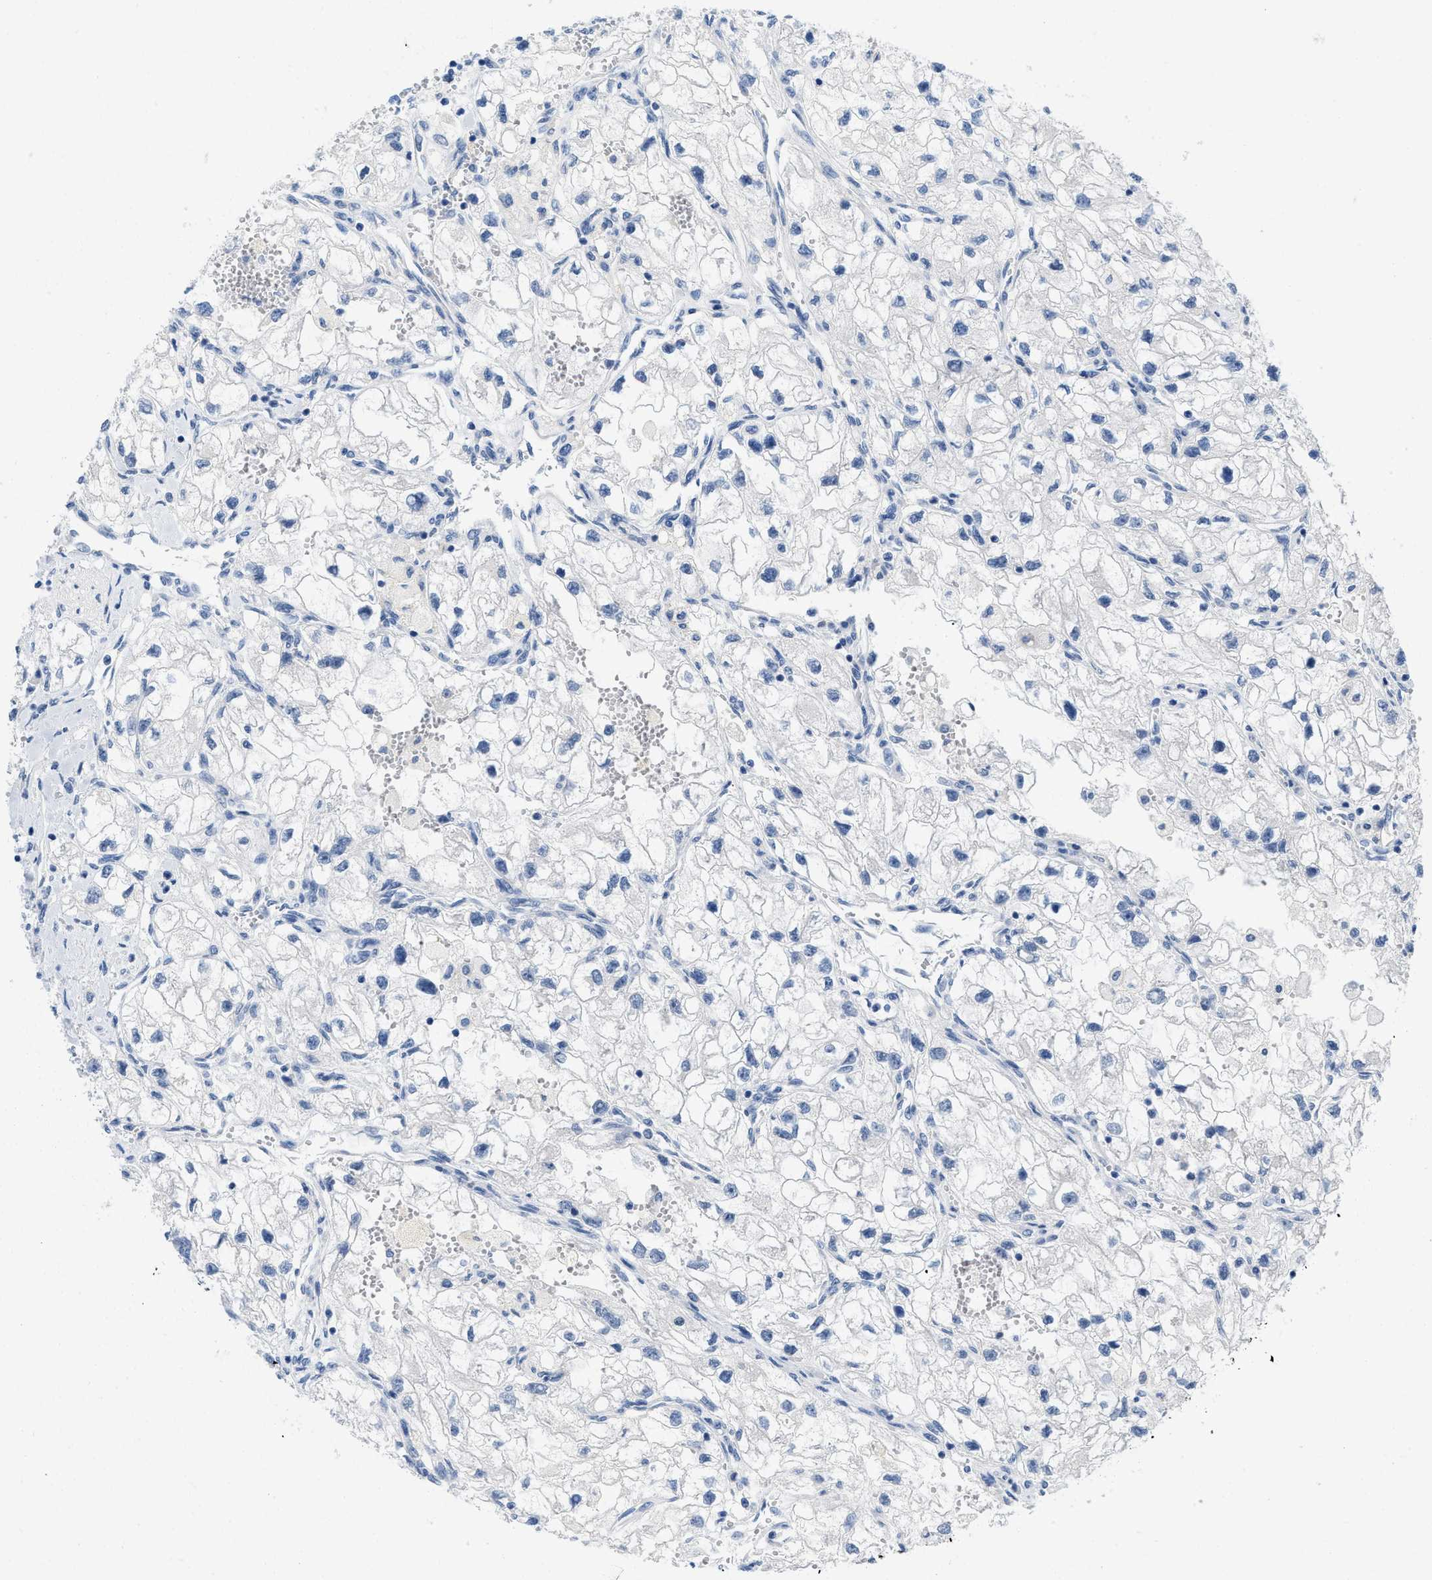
{"staining": {"intensity": "negative", "quantity": "none", "location": "none"}, "tissue": "renal cancer", "cell_type": "Tumor cells", "image_type": "cancer", "snomed": [{"axis": "morphology", "description": "Adenocarcinoma, NOS"}, {"axis": "topography", "description": "Kidney"}], "caption": "Renal cancer (adenocarcinoma) stained for a protein using immunohistochemistry exhibits no expression tumor cells.", "gene": "PYY", "patient": {"sex": "female", "age": 70}}